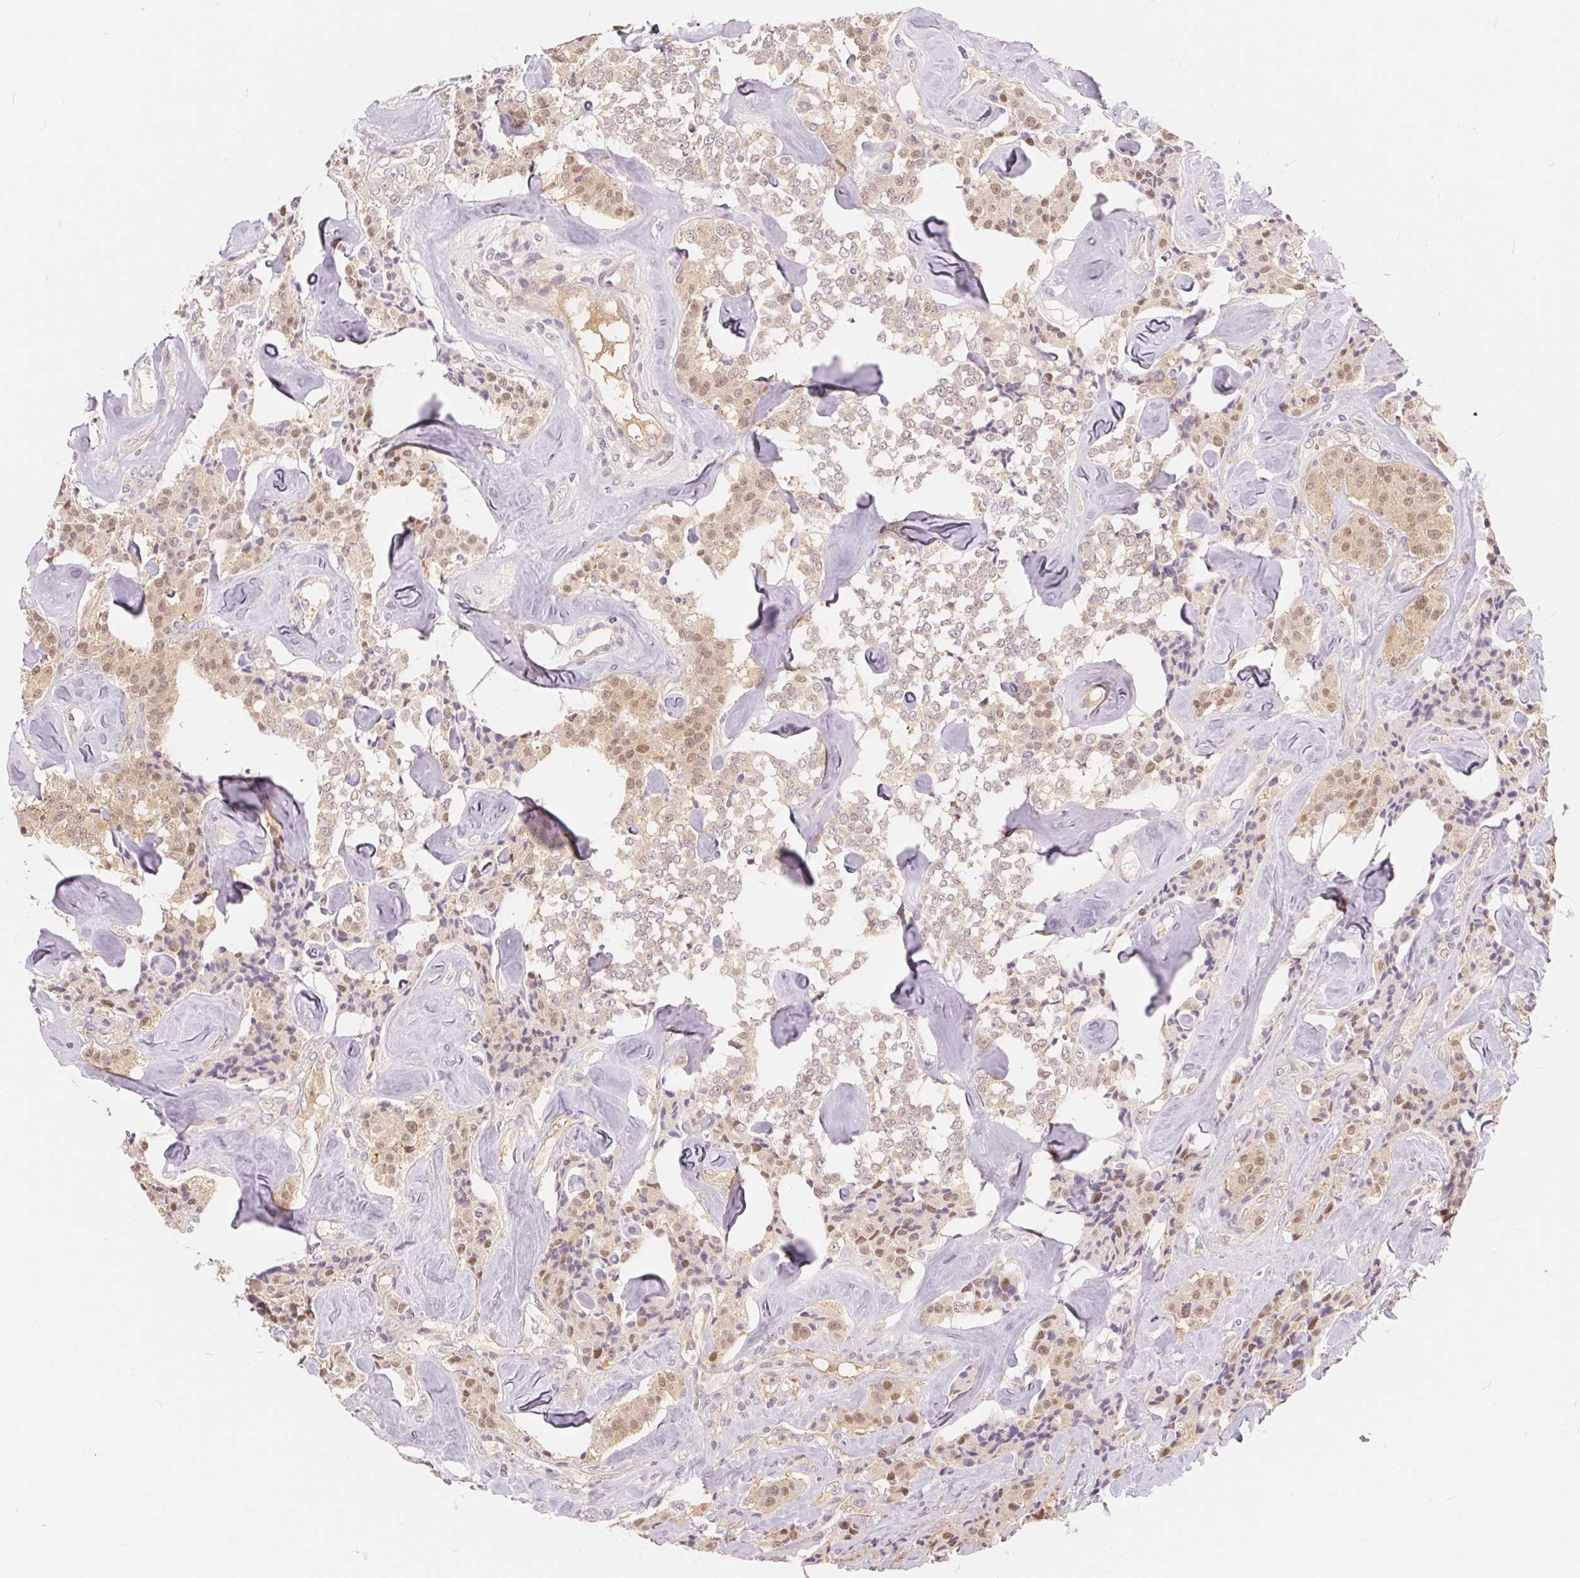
{"staining": {"intensity": "weak", "quantity": ">75%", "location": "cytoplasmic/membranous,nuclear"}, "tissue": "carcinoid", "cell_type": "Tumor cells", "image_type": "cancer", "snomed": [{"axis": "morphology", "description": "Carcinoid, malignant, NOS"}, {"axis": "topography", "description": "Pancreas"}], "caption": "An image of human carcinoid (malignant) stained for a protein demonstrates weak cytoplasmic/membranous and nuclear brown staining in tumor cells. The staining is performed using DAB (3,3'-diaminobenzidine) brown chromogen to label protein expression. The nuclei are counter-stained blue using hematoxylin.", "gene": "BLMH", "patient": {"sex": "male", "age": 41}}